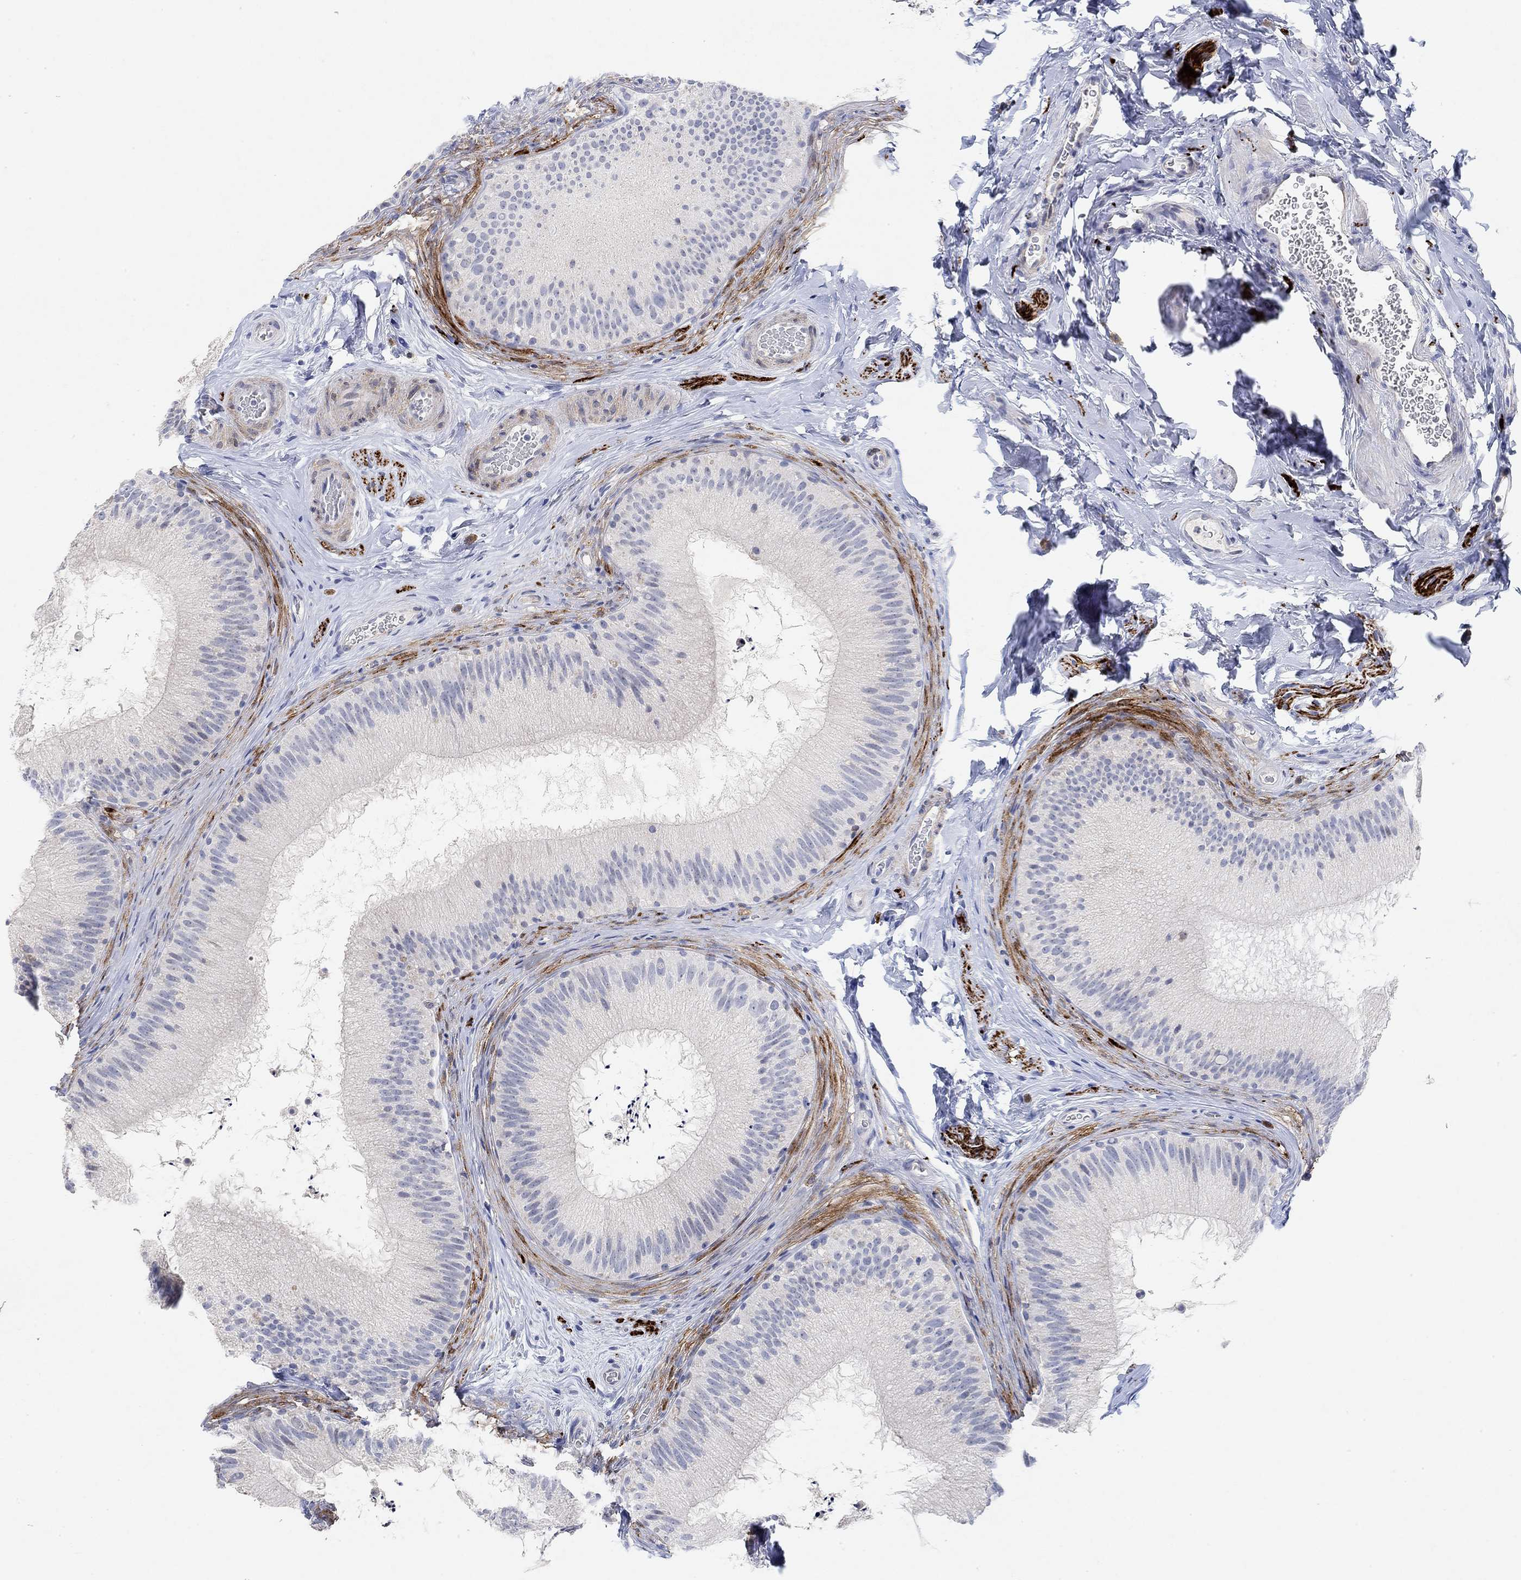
{"staining": {"intensity": "negative", "quantity": "none", "location": "none"}, "tissue": "epididymis", "cell_type": "Glandular cells", "image_type": "normal", "snomed": [{"axis": "morphology", "description": "Normal tissue, NOS"}, {"axis": "topography", "description": "Epididymis"}], "caption": "Immunohistochemistry (IHC) photomicrograph of benign human epididymis stained for a protein (brown), which demonstrates no staining in glandular cells.", "gene": "VAT1L", "patient": {"sex": "male", "age": 32}}